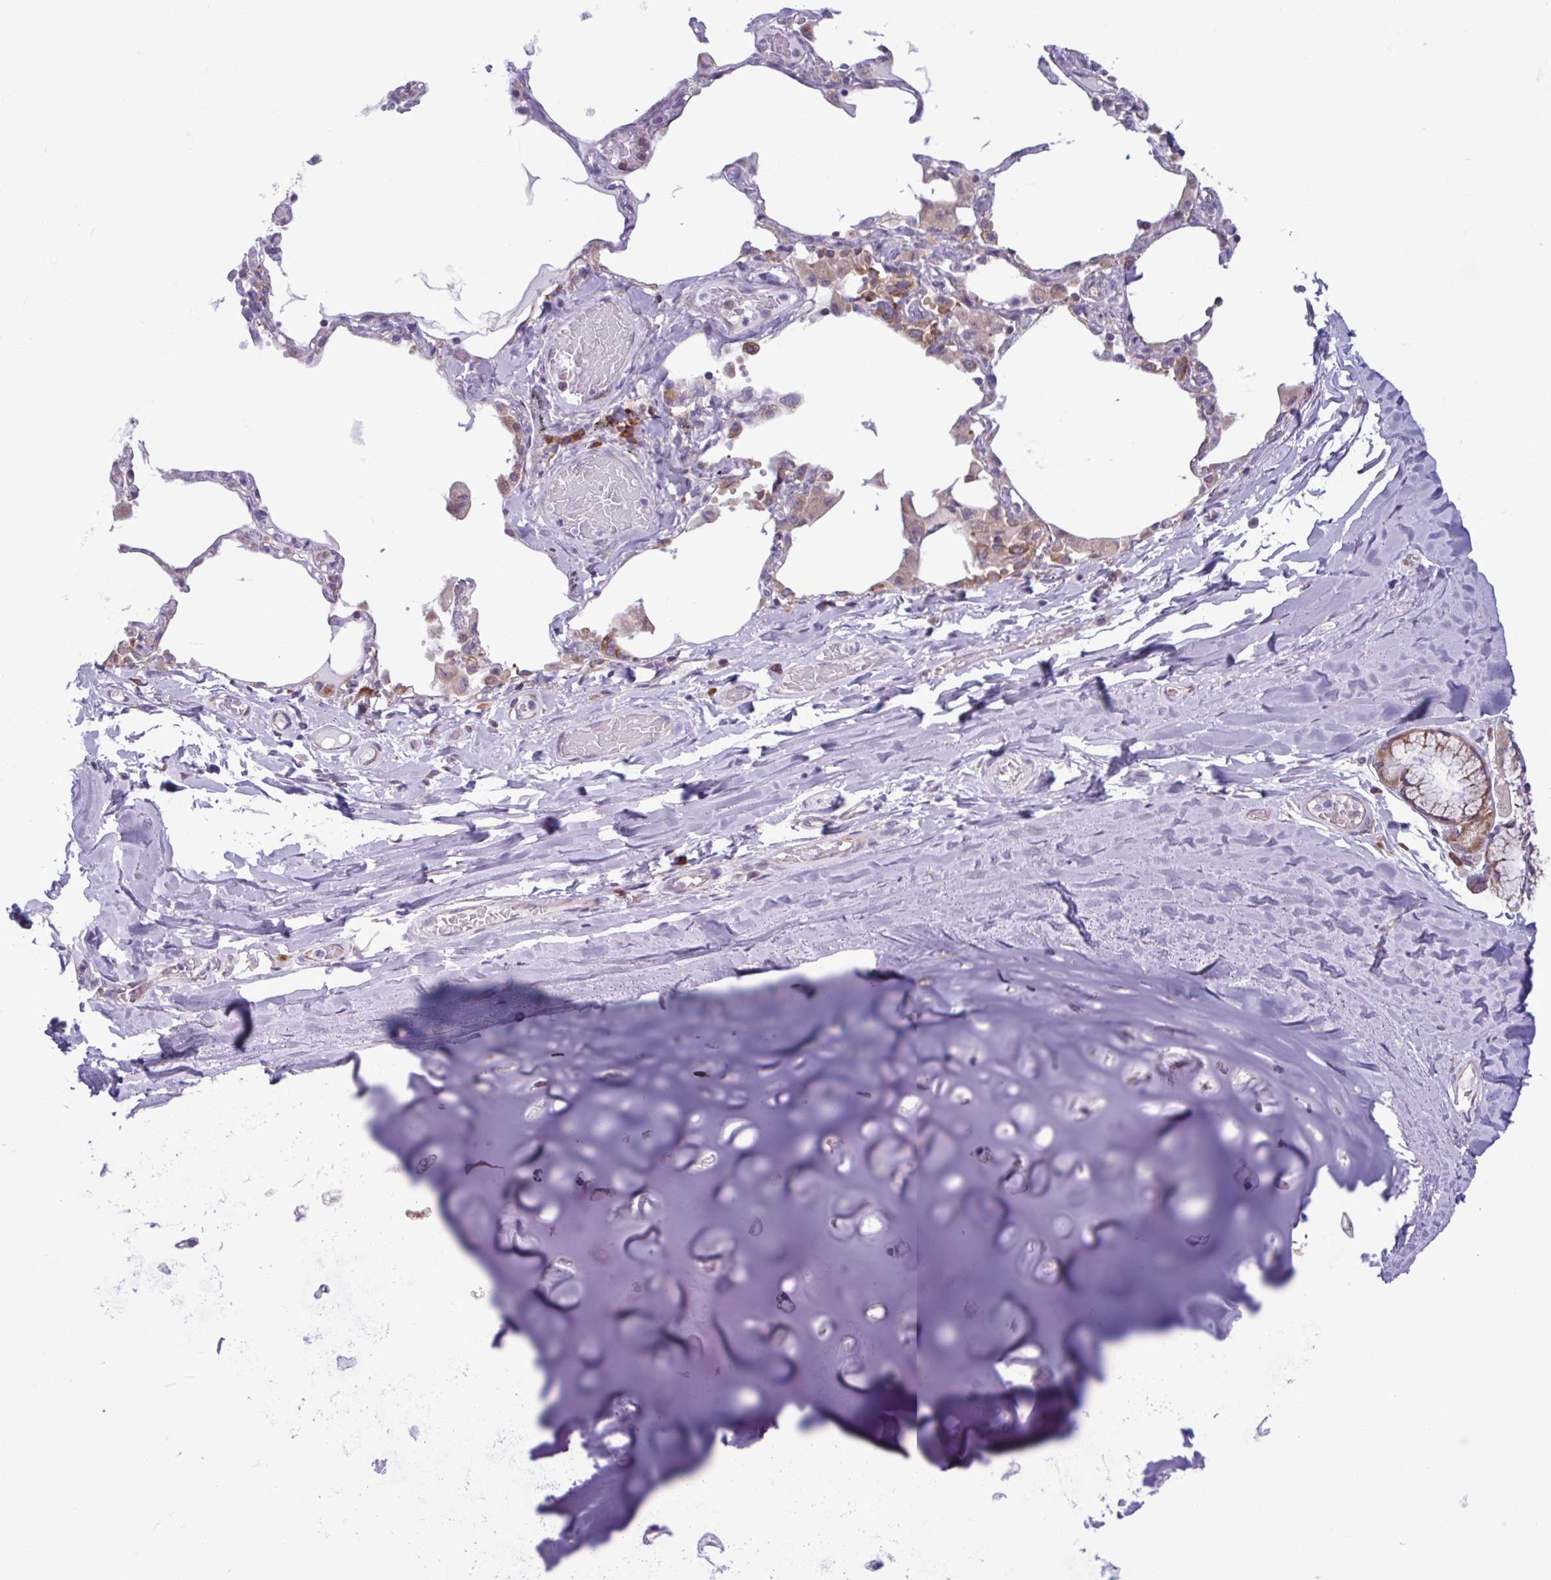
{"staining": {"intensity": "negative", "quantity": "none", "location": "none"}, "tissue": "soft tissue", "cell_type": "Chondrocytes", "image_type": "normal", "snomed": [{"axis": "morphology", "description": "Normal tissue, NOS"}, {"axis": "topography", "description": "Cartilage tissue"}, {"axis": "topography", "description": "Bronchus"}], "caption": "Immunohistochemical staining of normal soft tissue exhibits no significant positivity in chondrocytes. (DAB immunohistochemistry (IHC), high magnification).", "gene": "RPS16", "patient": {"sex": "male", "age": 64}}